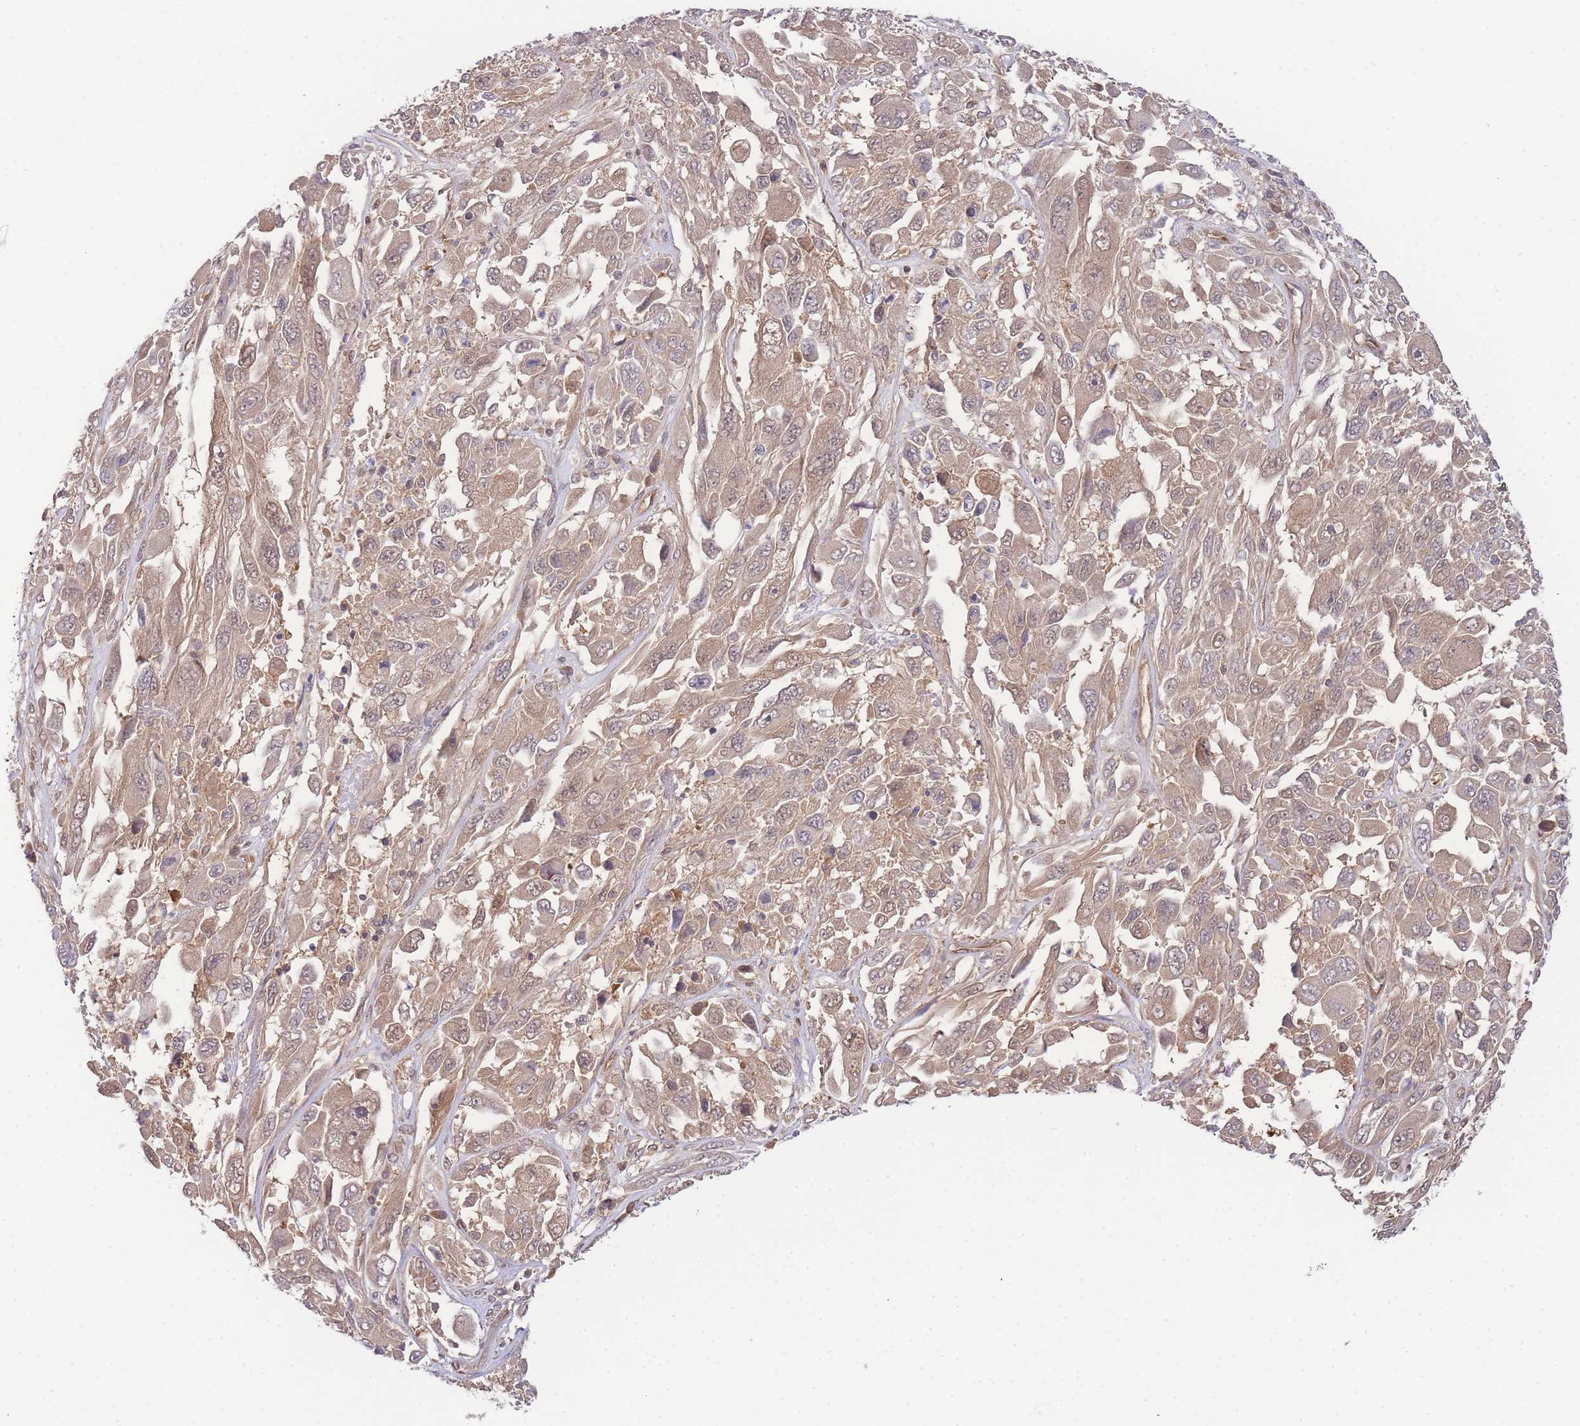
{"staining": {"intensity": "weak", "quantity": ">75%", "location": "cytoplasmic/membranous"}, "tissue": "melanoma", "cell_type": "Tumor cells", "image_type": "cancer", "snomed": [{"axis": "morphology", "description": "Malignant melanoma, NOS"}, {"axis": "topography", "description": "Skin"}], "caption": "Protein expression analysis of malignant melanoma displays weak cytoplasmic/membranous expression in about >75% of tumor cells.", "gene": "KIAA1191", "patient": {"sex": "female", "age": 91}}